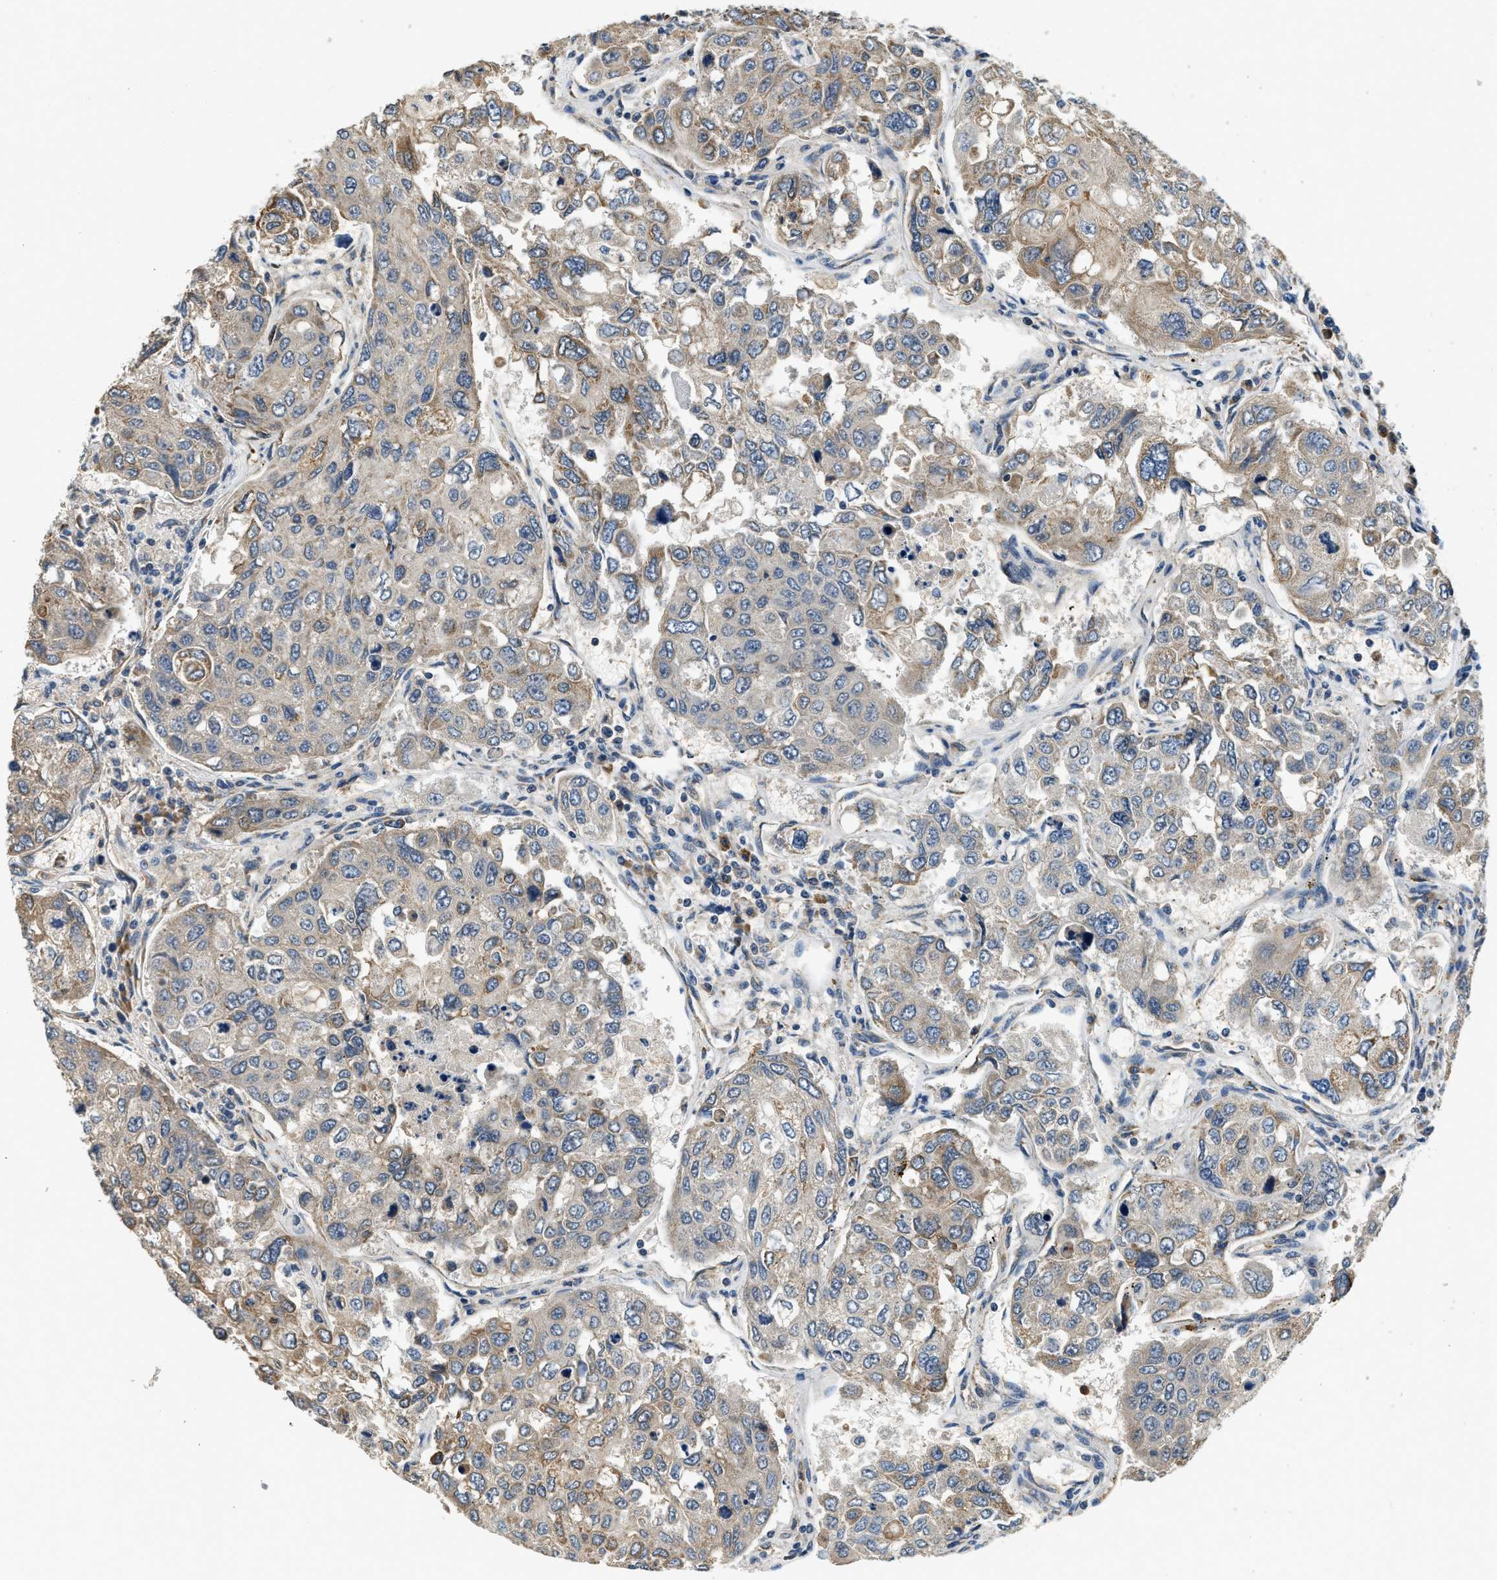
{"staining": {"intensity": "moderate", "quantity": "<25%", "location": "cytoplasmic/membranous"}, "tissue": "urothelial cancer", "cell_type": "Tumor cells", "image_type": "cancer", "snomed": [{"axis": "morphology", "description": "Urothelial carcinoma, High grade"}, {"axis": "topography", "description": "Lymph node"}, {"axis": "topography", "description": "Urinary bladder"}], "caption": "The image exhibits staining of urothelial cancer, revealing moderate cytoplasmic/membranous protein staining (brown color) within tumor cells.", "gene": "ALOX12", "patient": {"sex": "male", "age": 51}}